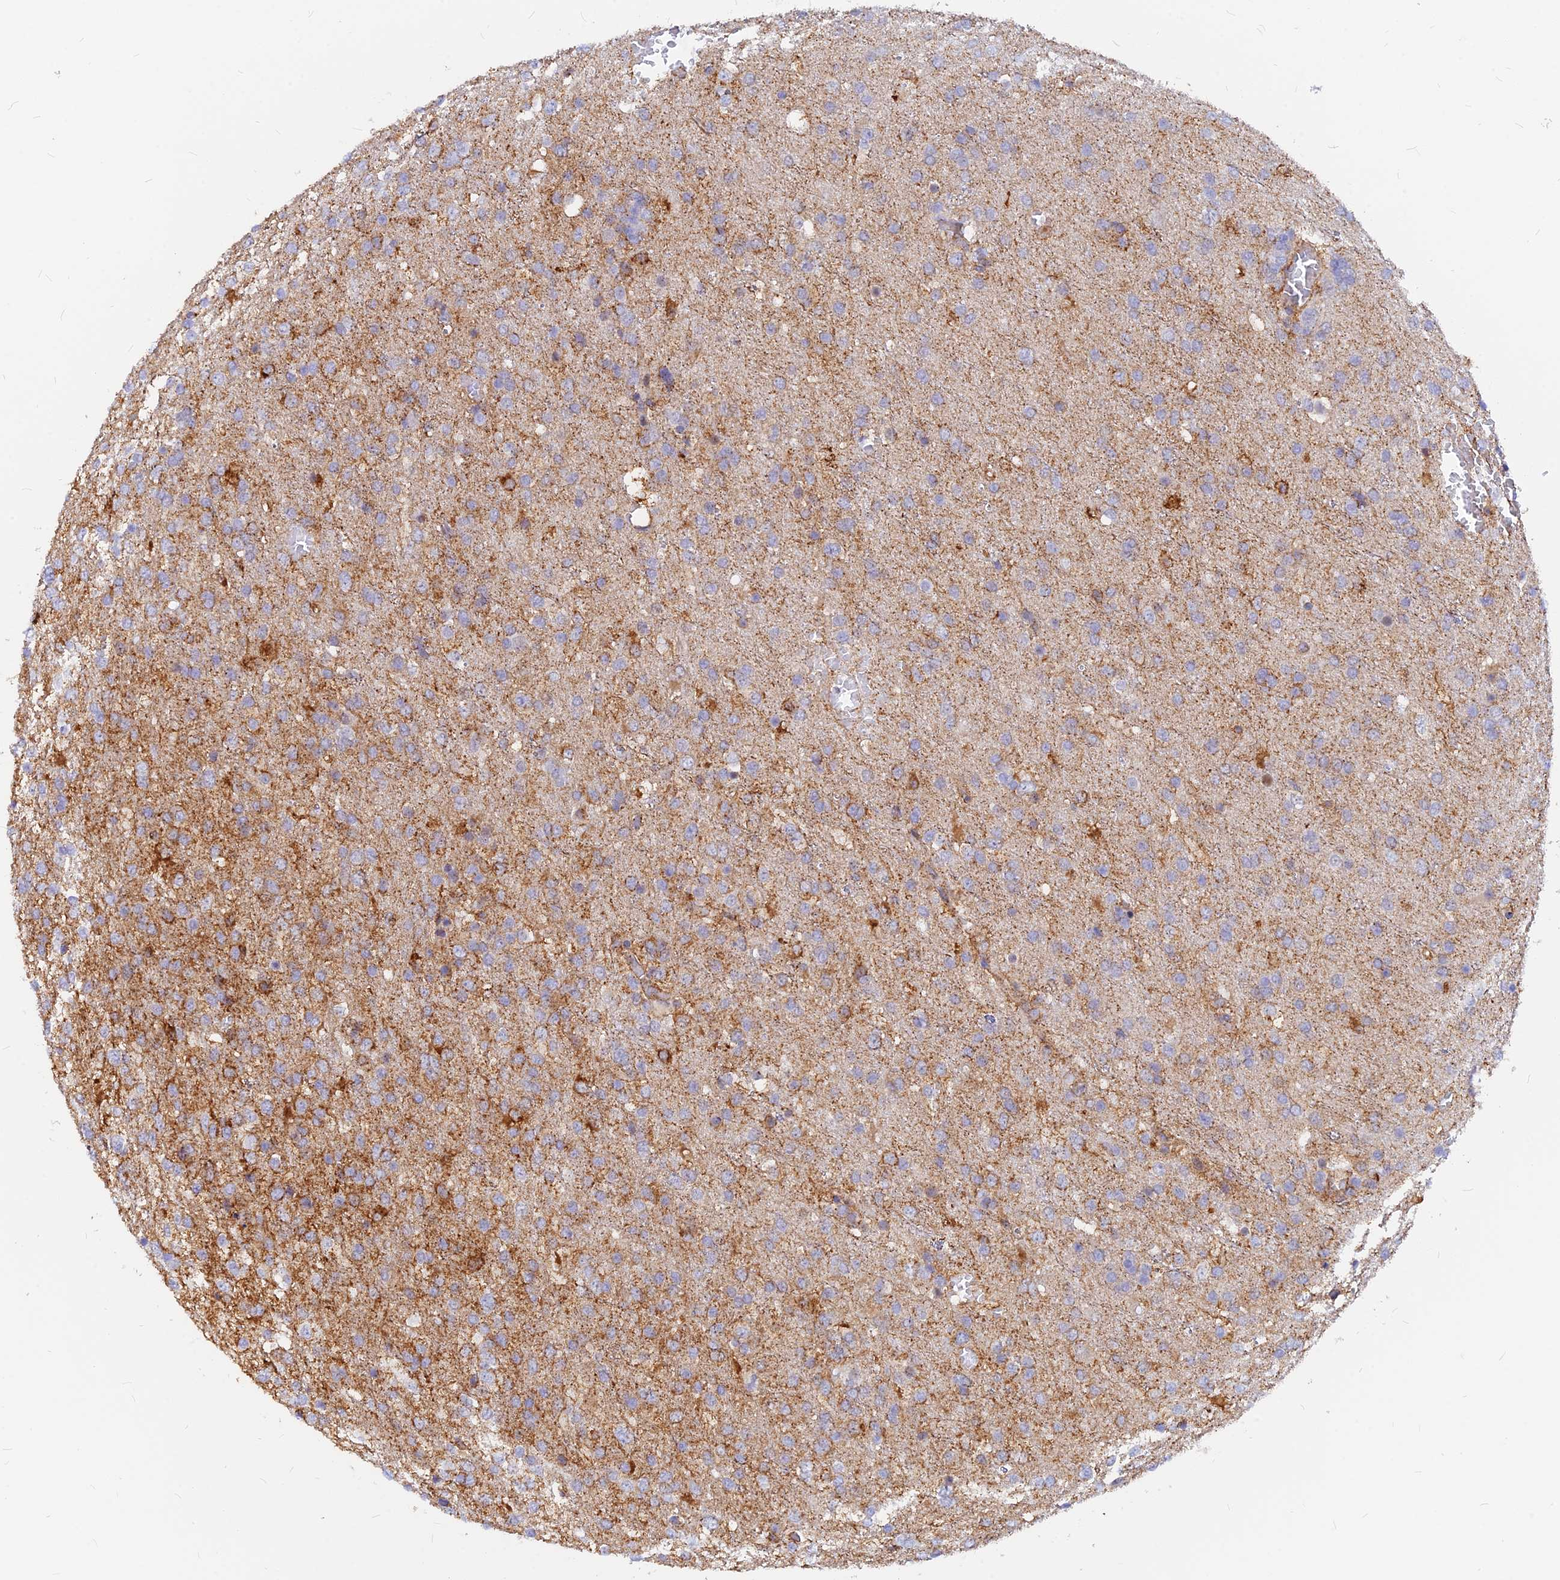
{"staining": {"intensity": "moderate", "quantity": "<25%", "location": "cytoplasmic/membranous"}, "tissue": "glioma", "cell_type": "Tumor cells", "image_type": "cancer", "snomed": [{"axis": "morphology", "description": "Glioma, malignant, High grade"}, {"axis": "topography", "description": "Brain"}], "caption": "Tumor cells exhibit low levels of moderate cytoplasmic/membranous expression in about <25% of cells in glioma.", "gene": "VSTM2L", "patient": {"sex": "female", "age": 74}}